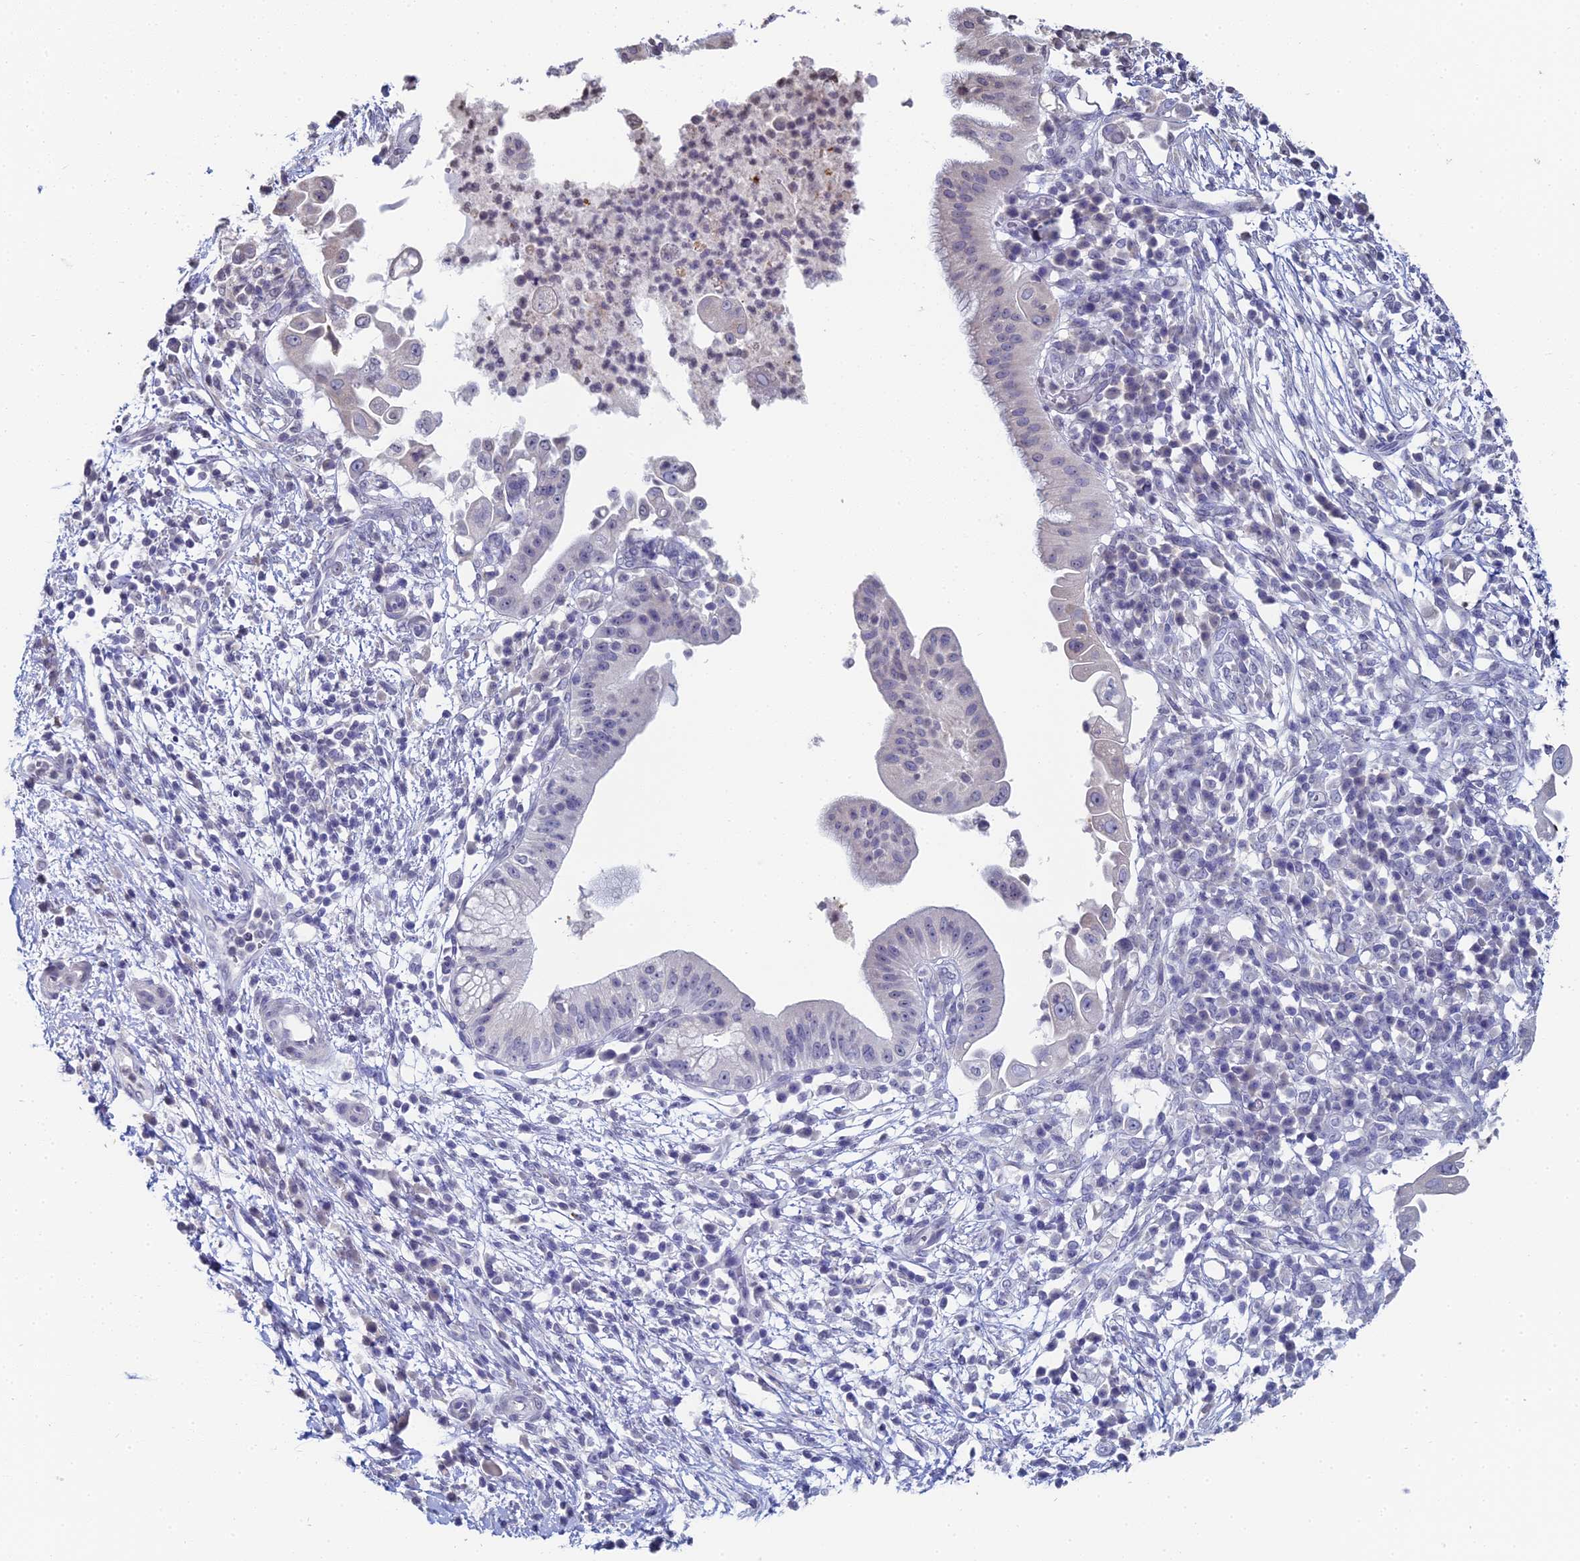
{"staining": {"intensity": "negative", "quantity": "none", "location": "none"}, "tissue": "pancreatic cancer", "cell_type": "Tumor cells", "image_type": "cancer", "snomed": [{"axis": "morphology", "description": "Adenocarcinoma, NOS"}, {"axis": "topography", "description": "Pancreas"}], "caption": "Pancreatic cancer (adenocarcinoma) was stained to show a protein in brown. There is no significant expression in tumor cells. (Brightfield microscopy of DAB (3,3'-diaminobenzidine) IHC at high magnification).", "gene": "PRR22", "patient": {"sex": "male", "age": 68}}